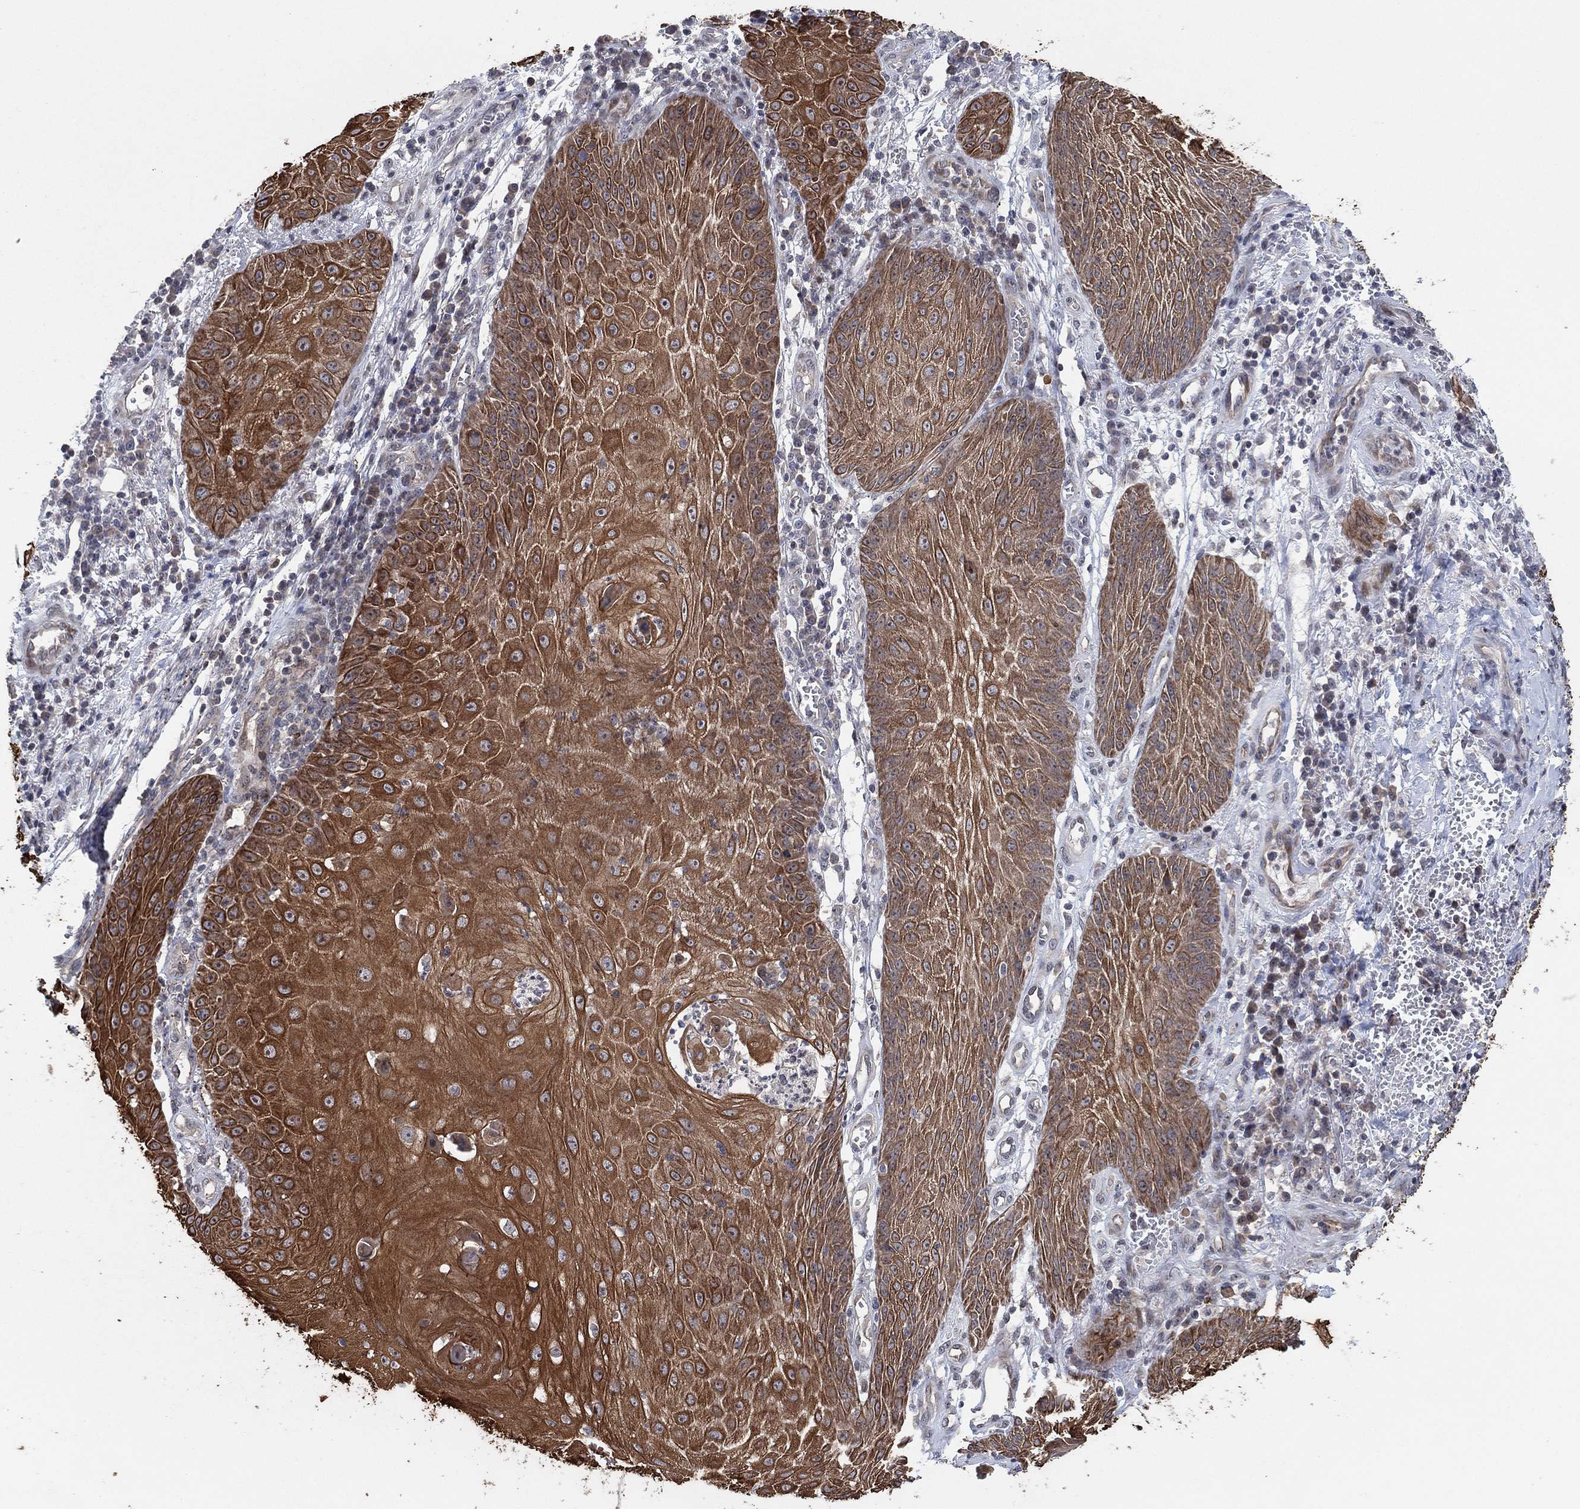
{"staining": {"intensity": "strong", "quantity": ">75%", "location": "cytoplasmic/membranous"}, "tissue": "skin cancer", "cell_type": "Tumor cells", "image_type": "cancer", "snomed": [{"axis": "morphology", "description": "Squamous cell carcinoma, NOS"}, {"axis": "topography", "description": "Skin"}], "caption": "The immunohistochemical stain highlights strong cytoplasmic/membranous staining in tumor cells of squamous cell carcinoma (skin) tissue.", "gene": "TMCO1", "patient": {"sex": "male", "age": 70}}